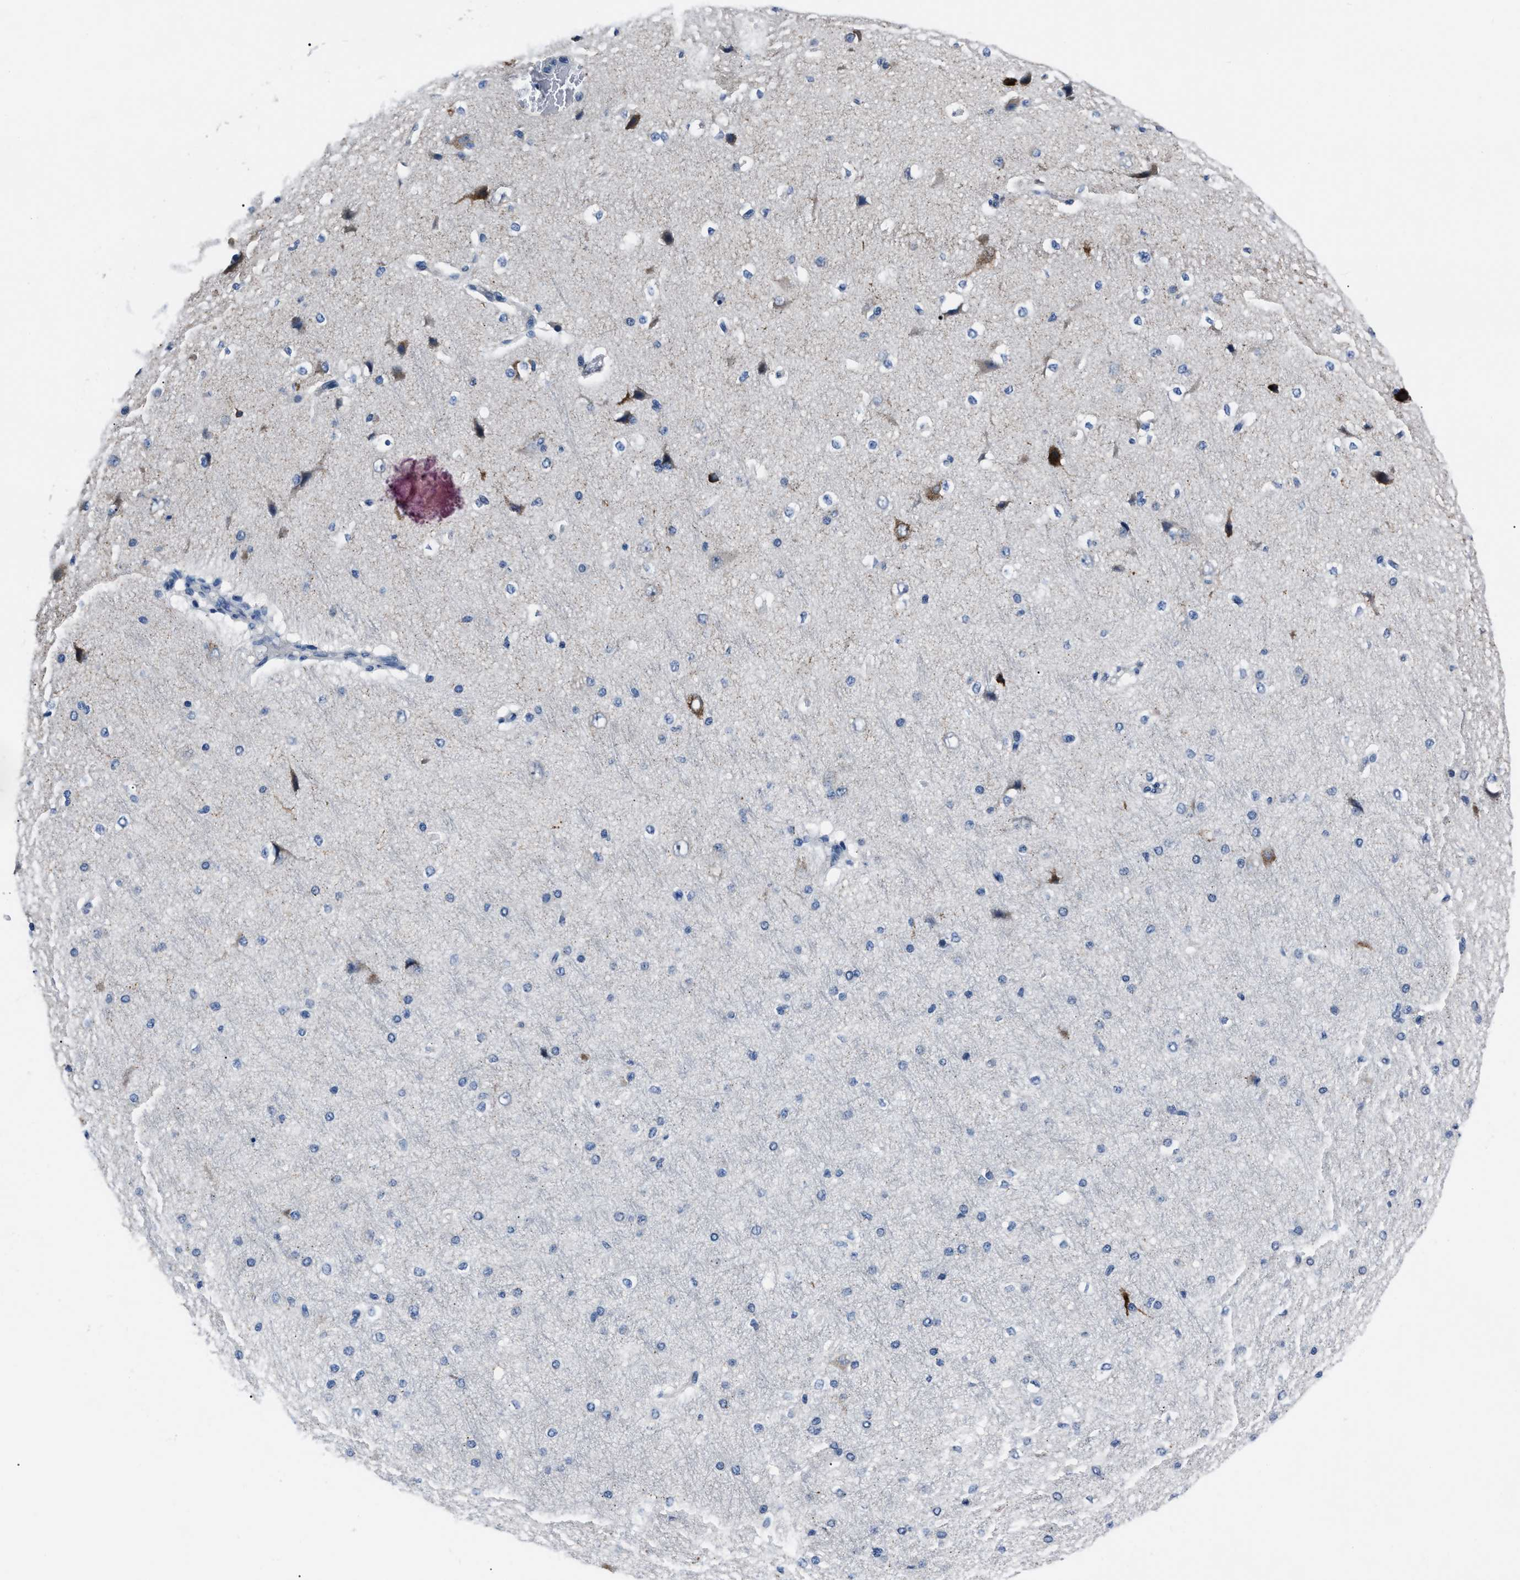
{"staining": {"intensity": "negative", "quantity": "none", "location": "none"}, "tissue": "cerebral cortex", "cell_type": "Endothelial cells", "image_type": "normal", "snomed": [{"axis": "morphology", "description": "Normal tissue, NOS"}, {"axis": "morphology", "description": "Developmental malformation"}, {"axis": "topography", "description": "Cerebral cortex"}], "caption": "This is an IHC histopathology image of normal human cerebral cortex. There is no positivity in endothelial cells.", "gene": "LRWD1", "patient": {"sex": "female", "age": 30}}